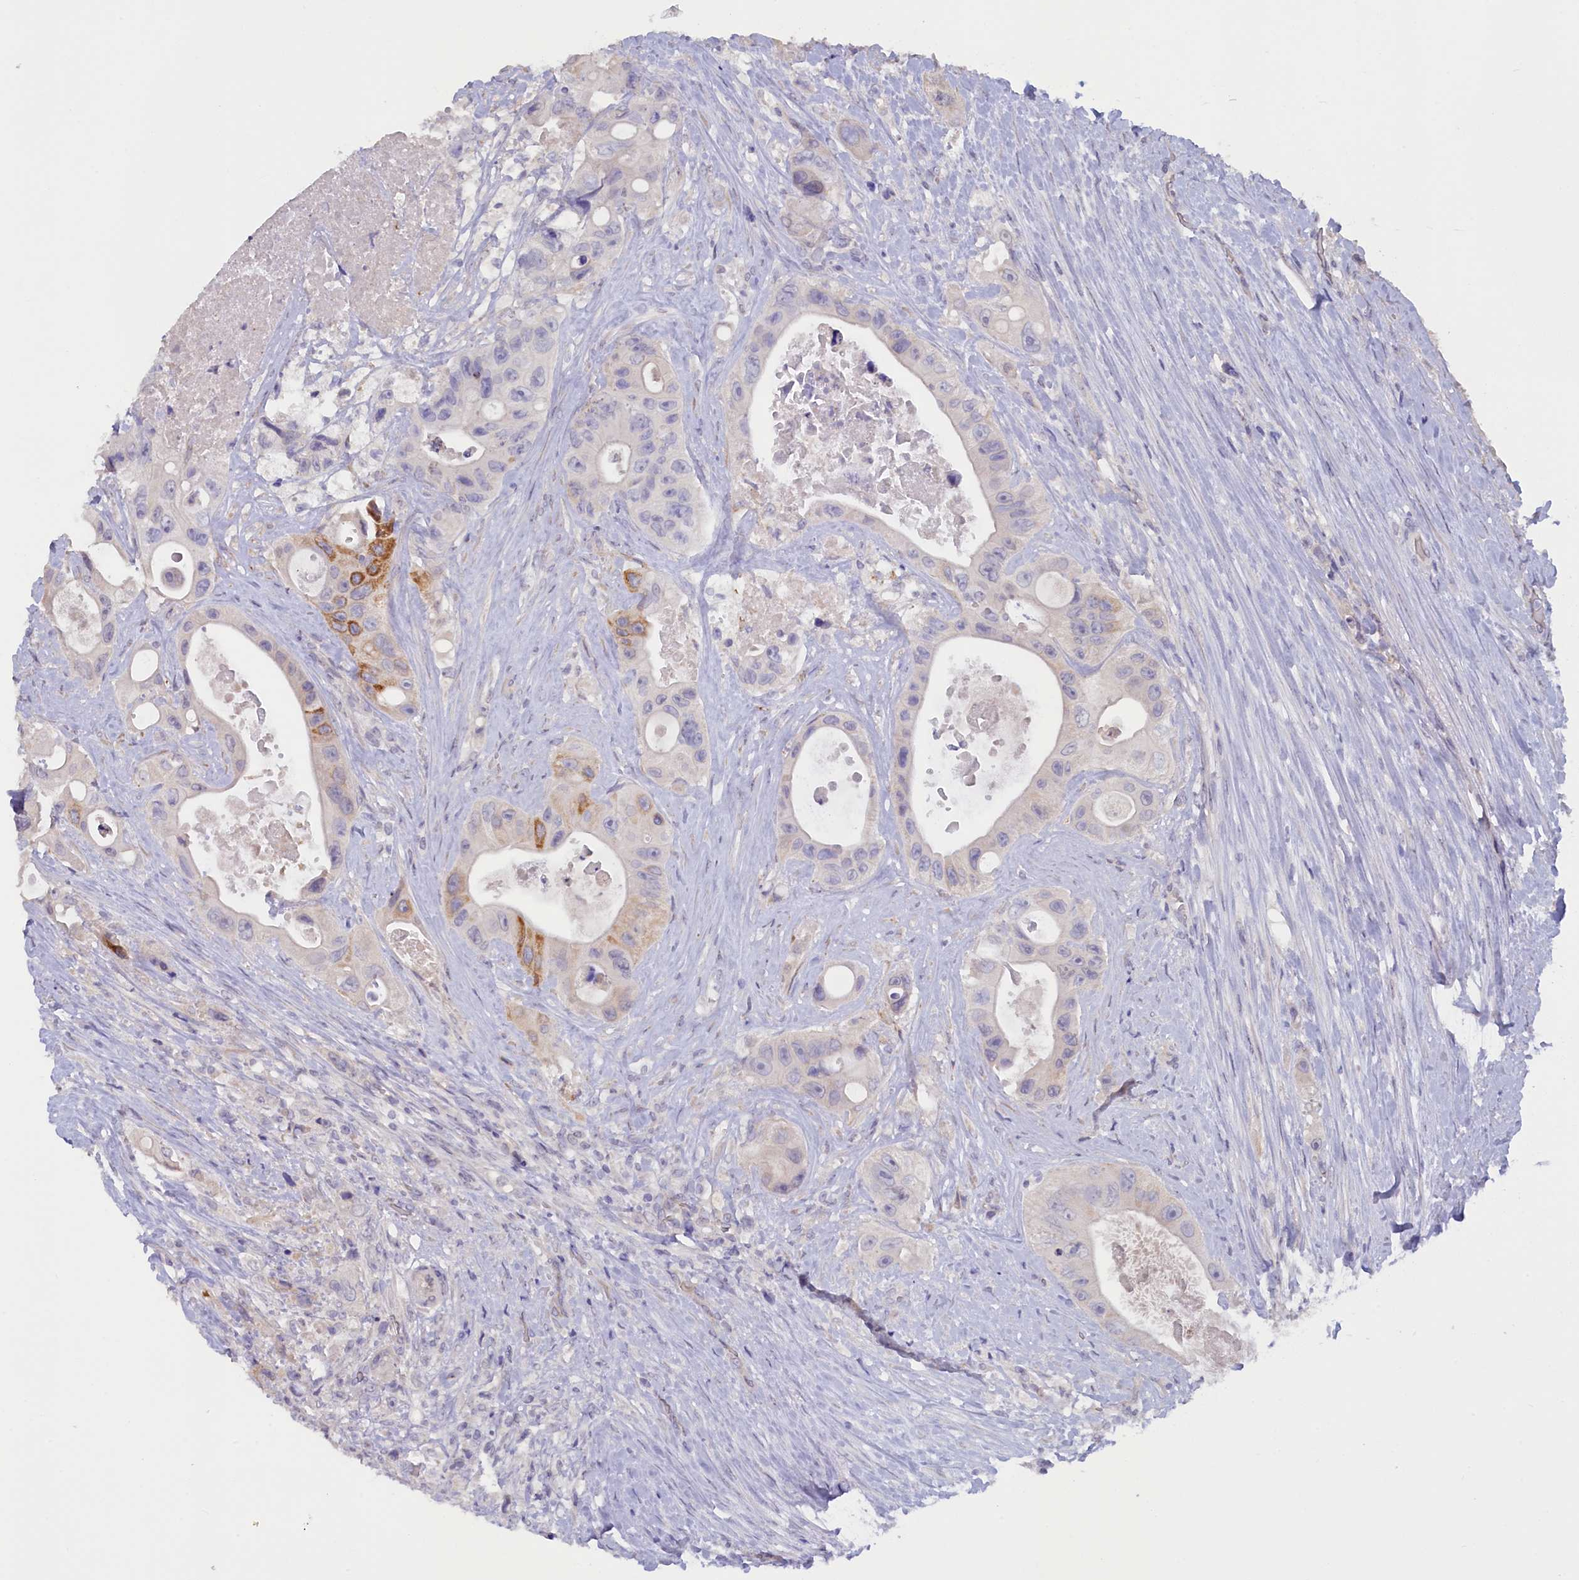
{"staining": {"intensity": "moderate", "quantity": "<25%", "location": "cytoplasmic/membranous"}, "tissue": "colorectal cancer", "cell_type": "Tumor cells", "image_type": "cancer", "snomed": [{"axis": "morphology", "description": "Adenocarcinoma, NOS"}, {"axis": "topography", "description": "Colon"}], "caption": "Colorectal cancer (adenocarcinoma) stained with immunohistochemistry (IHC) displays moderate cytoplasmic/membranous expression in about <25% of tumor cells. Using DAB (brown) and hematoxylin (blue) stains, captured at high magnification using brightfield microscopy.", "gene": "ZSWIM4", "patient": {"sex": "female", "age": 46}}